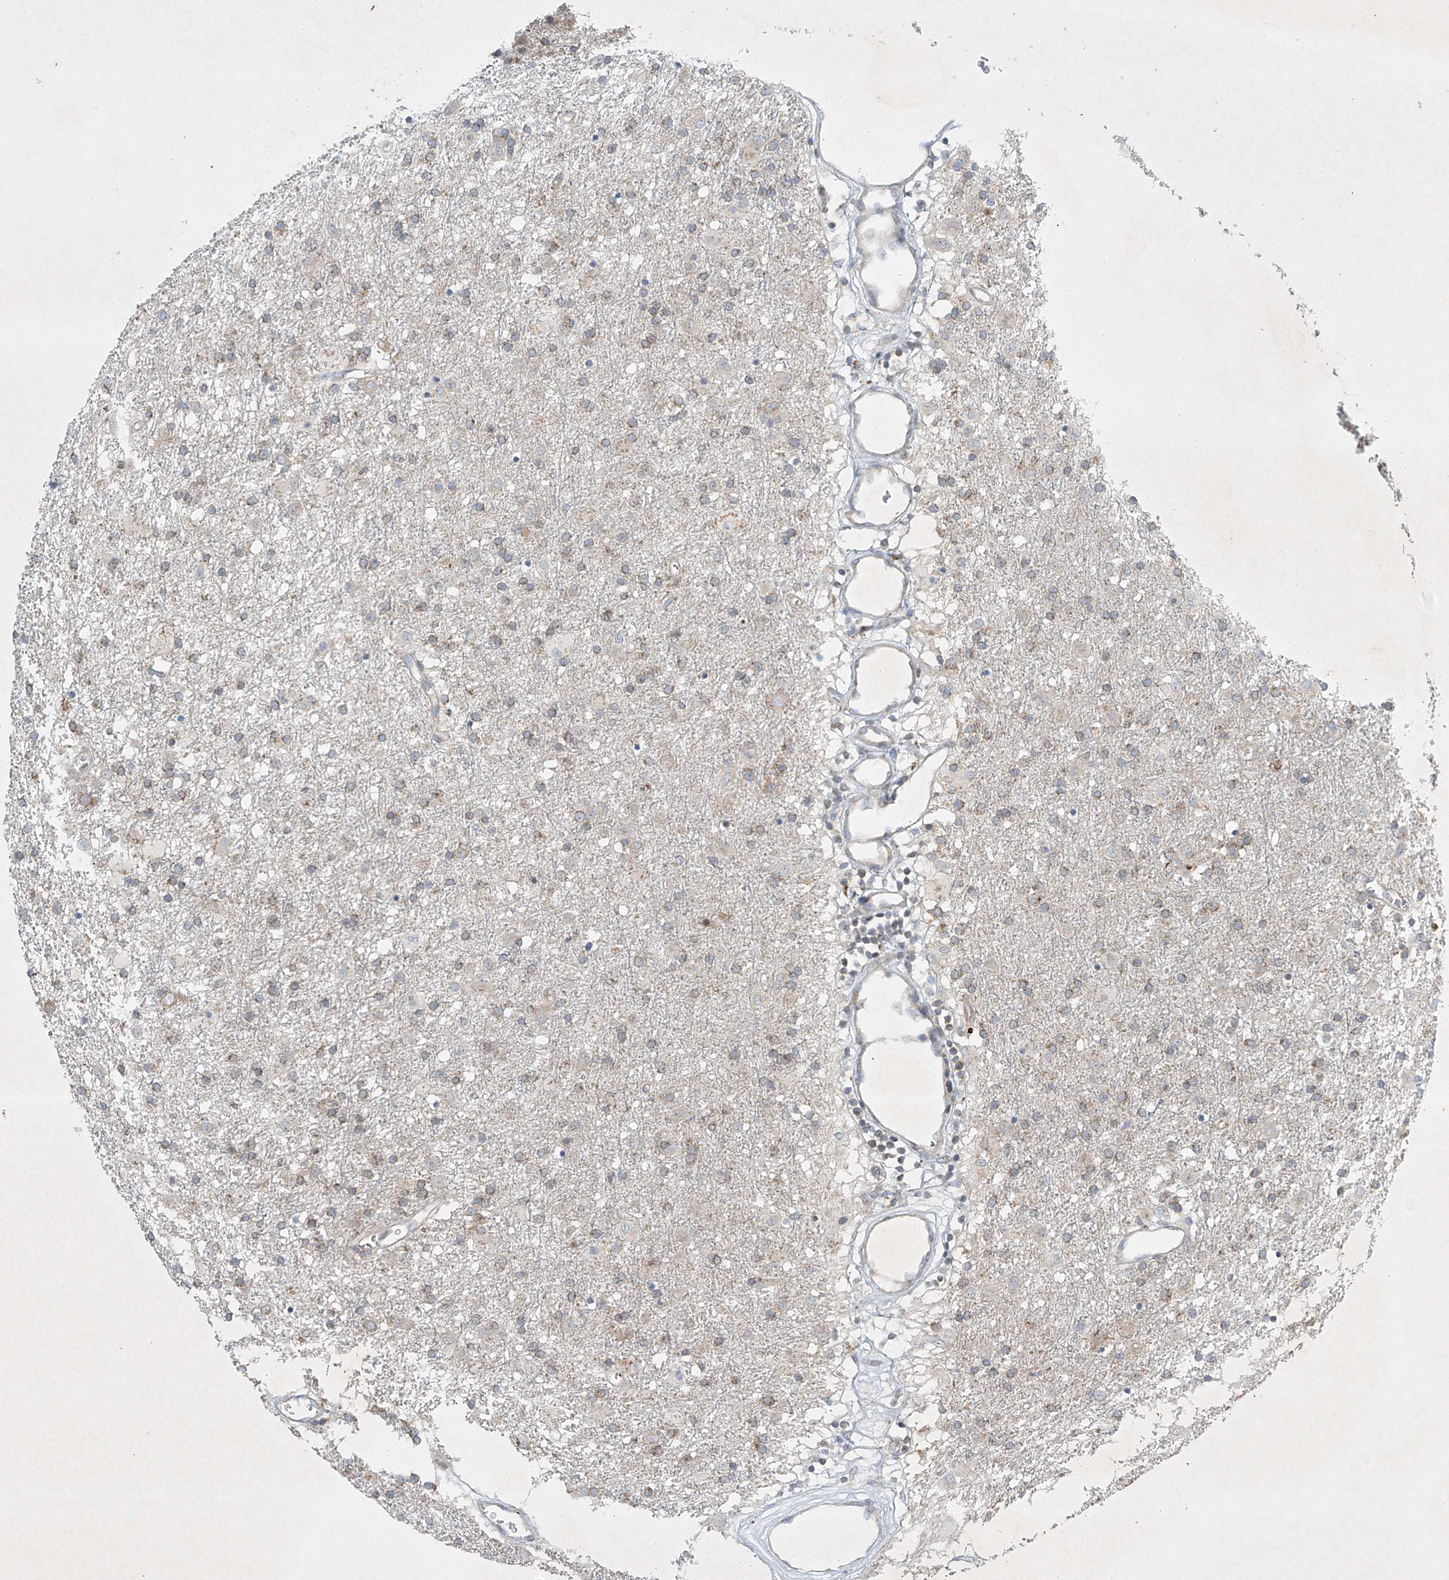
{"staining": {"intensity": "moderate", "quantity": "<25%", "location": "cytoplasmic/membranous"}, "tissue": "glioma", "cell_type": "Tumor cells", "image_type": "cancer", "snomed": [{"axis": "morphology", "description": "Glioma, malignant, Low grade"}, {"axis": "topography", "description": "Brain"}], "caption": "This photomicrograph demonstrates immunohistochemistry staining of low-grade glioma (malignant), with low moderate cytoplasmic/membranous expression in approximately <25% of tumor cells.", "gene": "TJAP1", "patient": {"sex": "male", "age": 65}}